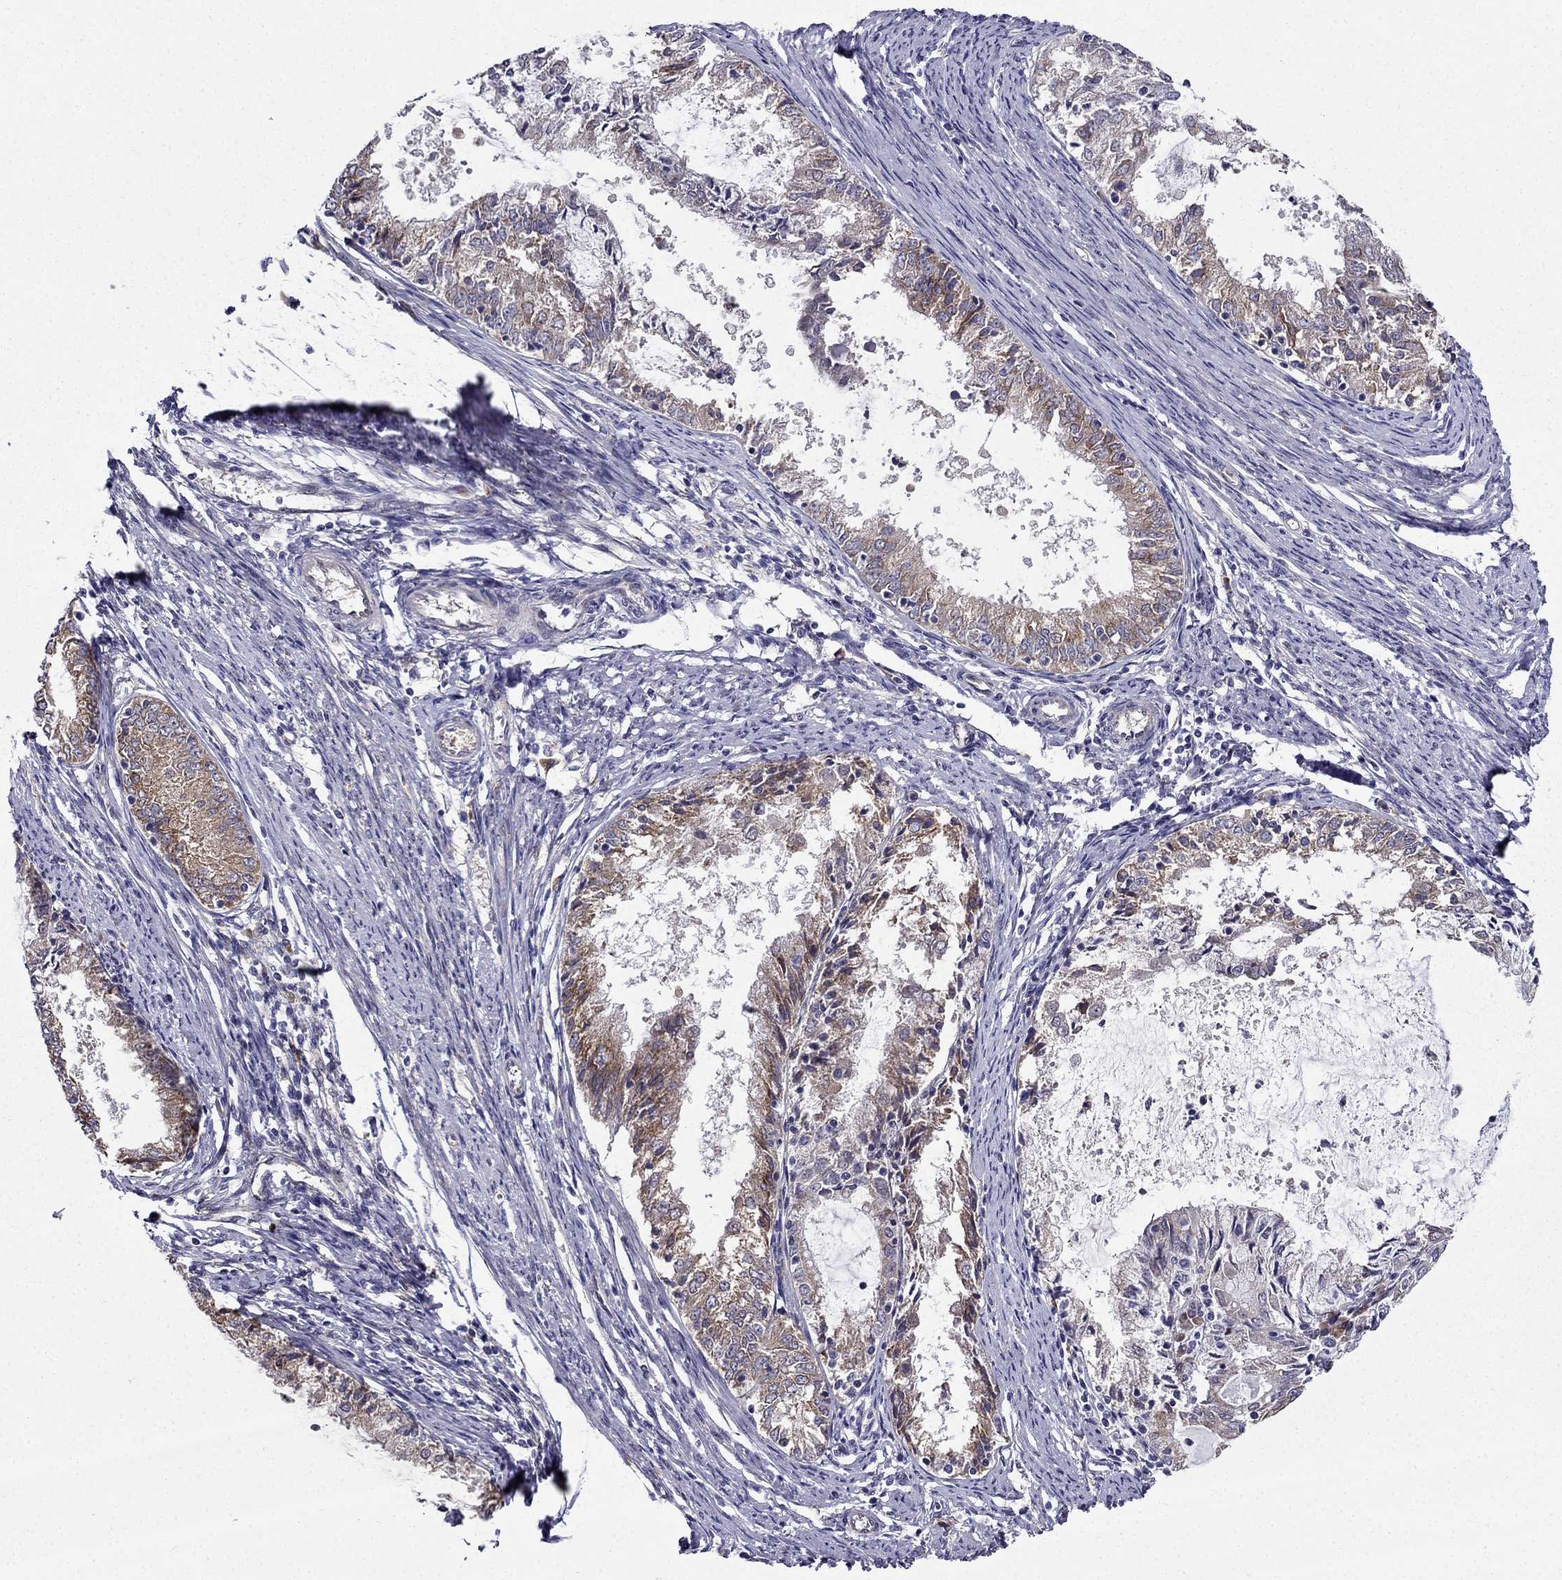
{"staining": {"intensity": "weak", "quantity": "25%-75%", "location": "cytoplasmic/membranous"}, "tissue": "endometrial cancer", "cell_type": "Tumor cells", "image_type": "cancer", "snomed": [{"axis": "morphology", "description": "Adenocarcinoma, NOS"}, {"axis": "topography", "description": "Endometrium"}], "caption": "A histopathology image of human endometrial cancer stained for a protein demonstrates weak cytoplasmic/membranous brown staining in tumor cells.", "gene": "ARHGEF28", "patient": {"sex": "female", "age": 57}}